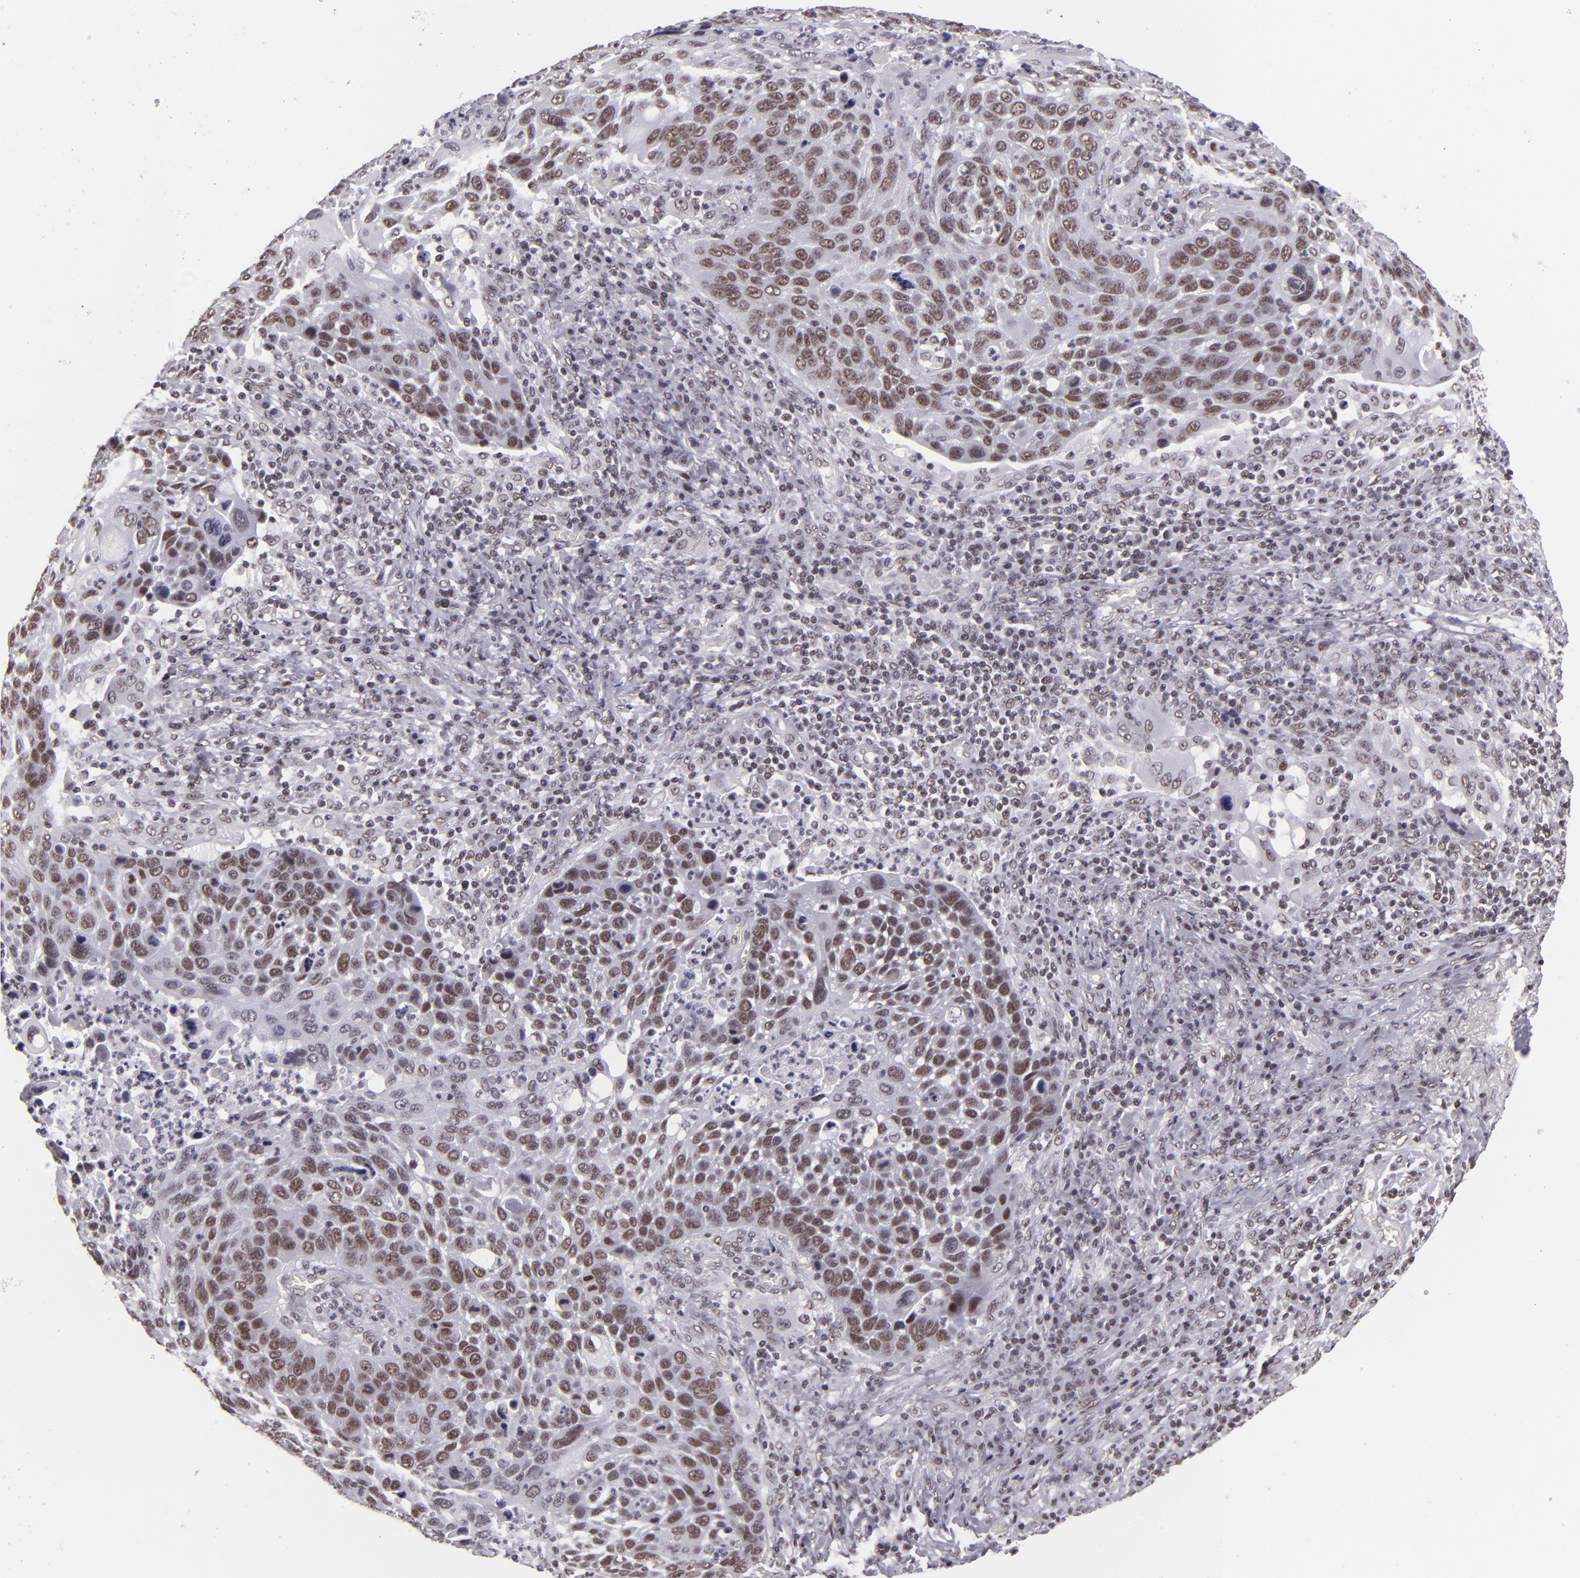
{"staining": {"intensity": "weak", "quantity": ">75%", "location": "nuclear"}, "tissue": "lung cancer", "cell_type": "Tumor cells", "image_type": "cancer", "snomed": [{"axis": "morphology", "description": "Squamous cell carcinoma, NOS"}, {"axis": "topography", "description": "Lung"}], "caption": "Immunohistochemical staining of squamous cell carcinoma (lung) exhibits weak nuclear protein staining in about >75% of tumor cells.", "gene": "BRD8", "patient": {"sex": "male", "age": 68}}